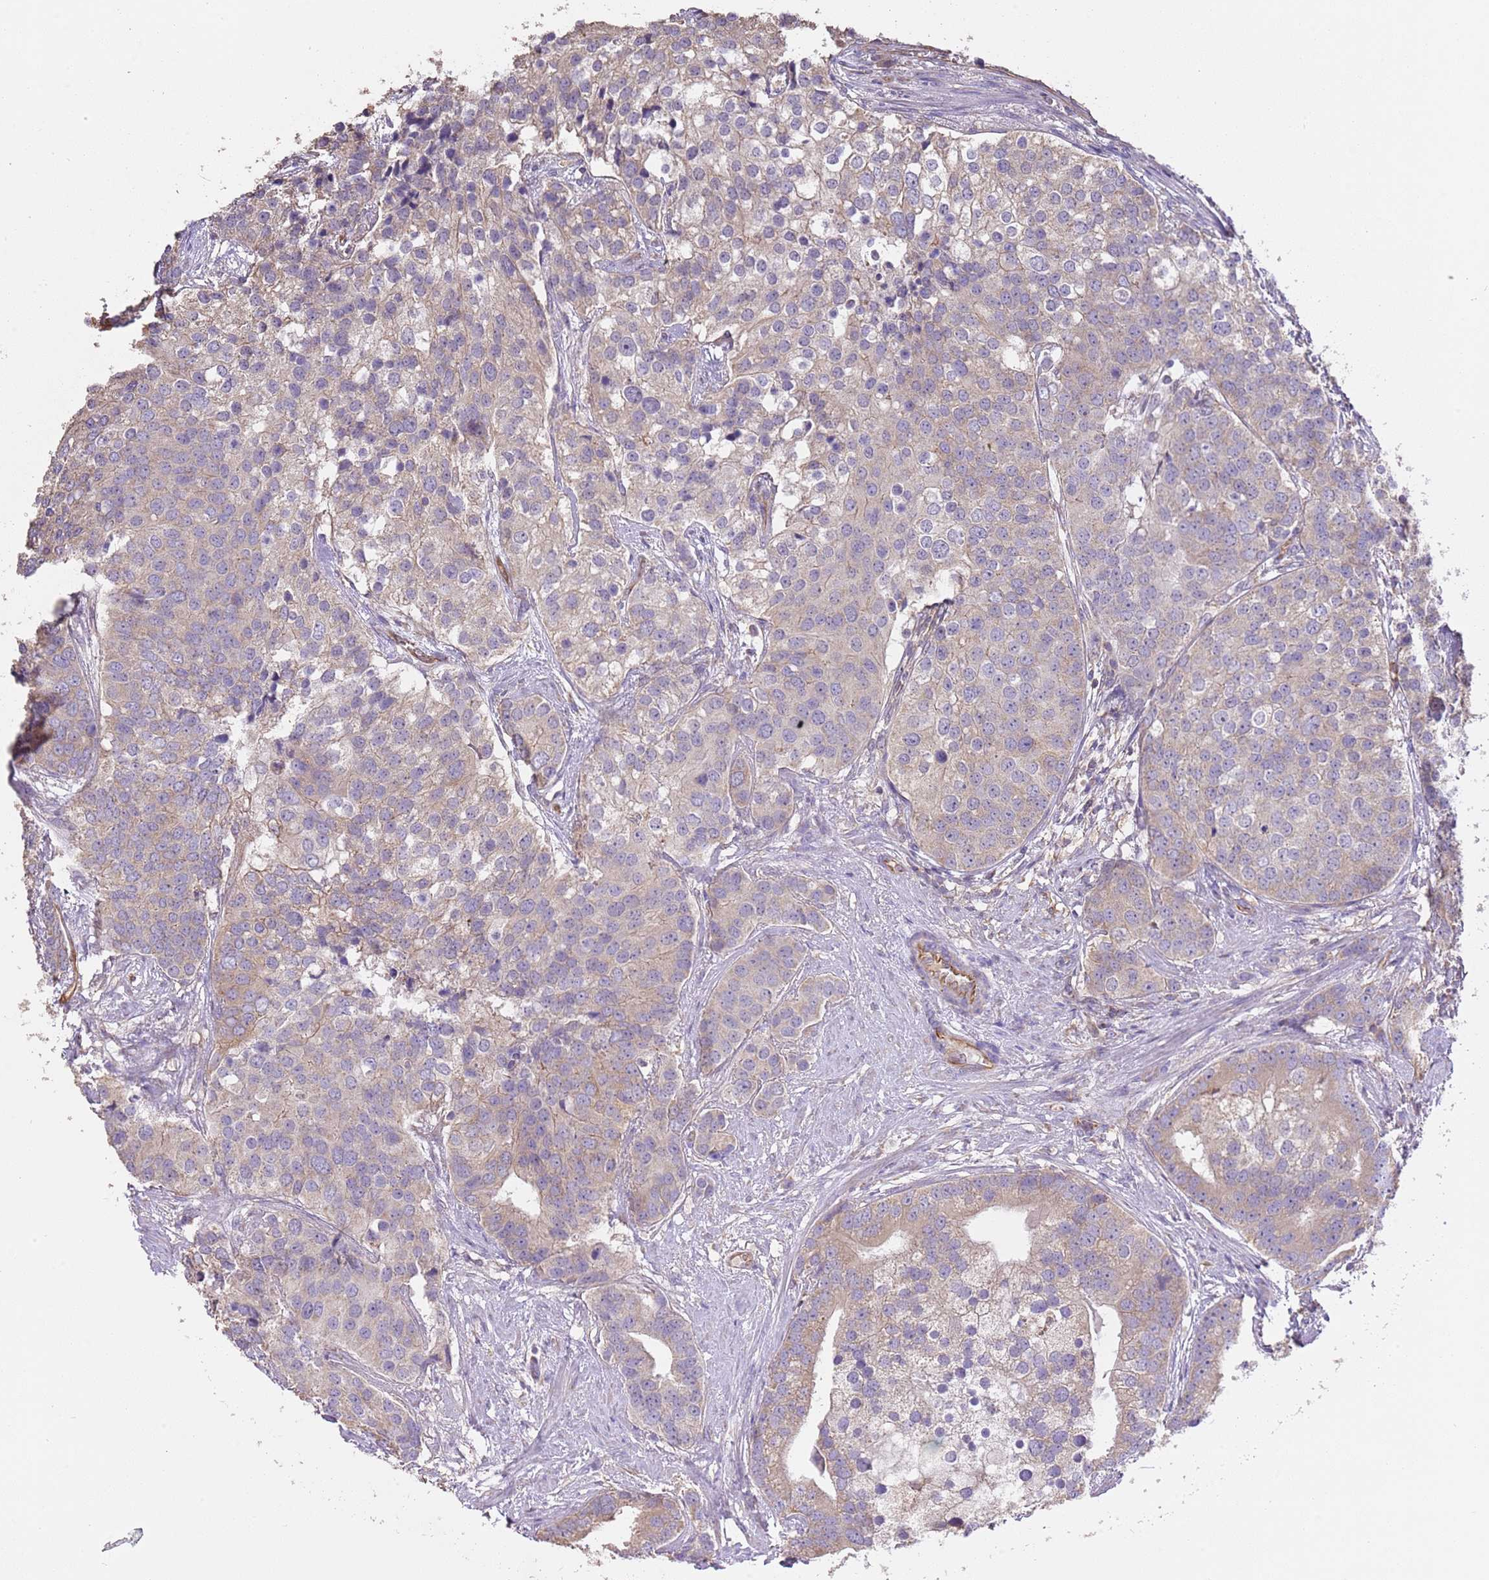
{"staining": {"intensity": "weak", "quantity": "<25%", "location": "cytoplasmic/membranous"}, "tissue": "prostate cancer", "cell_type": "Tumor cells", "image_type": "cancer", "snomed": [{"axis": "morphology", "description": "Adenocarcinoma, High grade"}, {"axis": "topography", "description": "Prostate"}], "caption": "DAB immunohistochemical staining of prostate adenocarcinoma (high-grade) reveals no significant staining in tumor cells.", "gene": "DOCK9", "patient": {"sex": "male", "age": 62}}